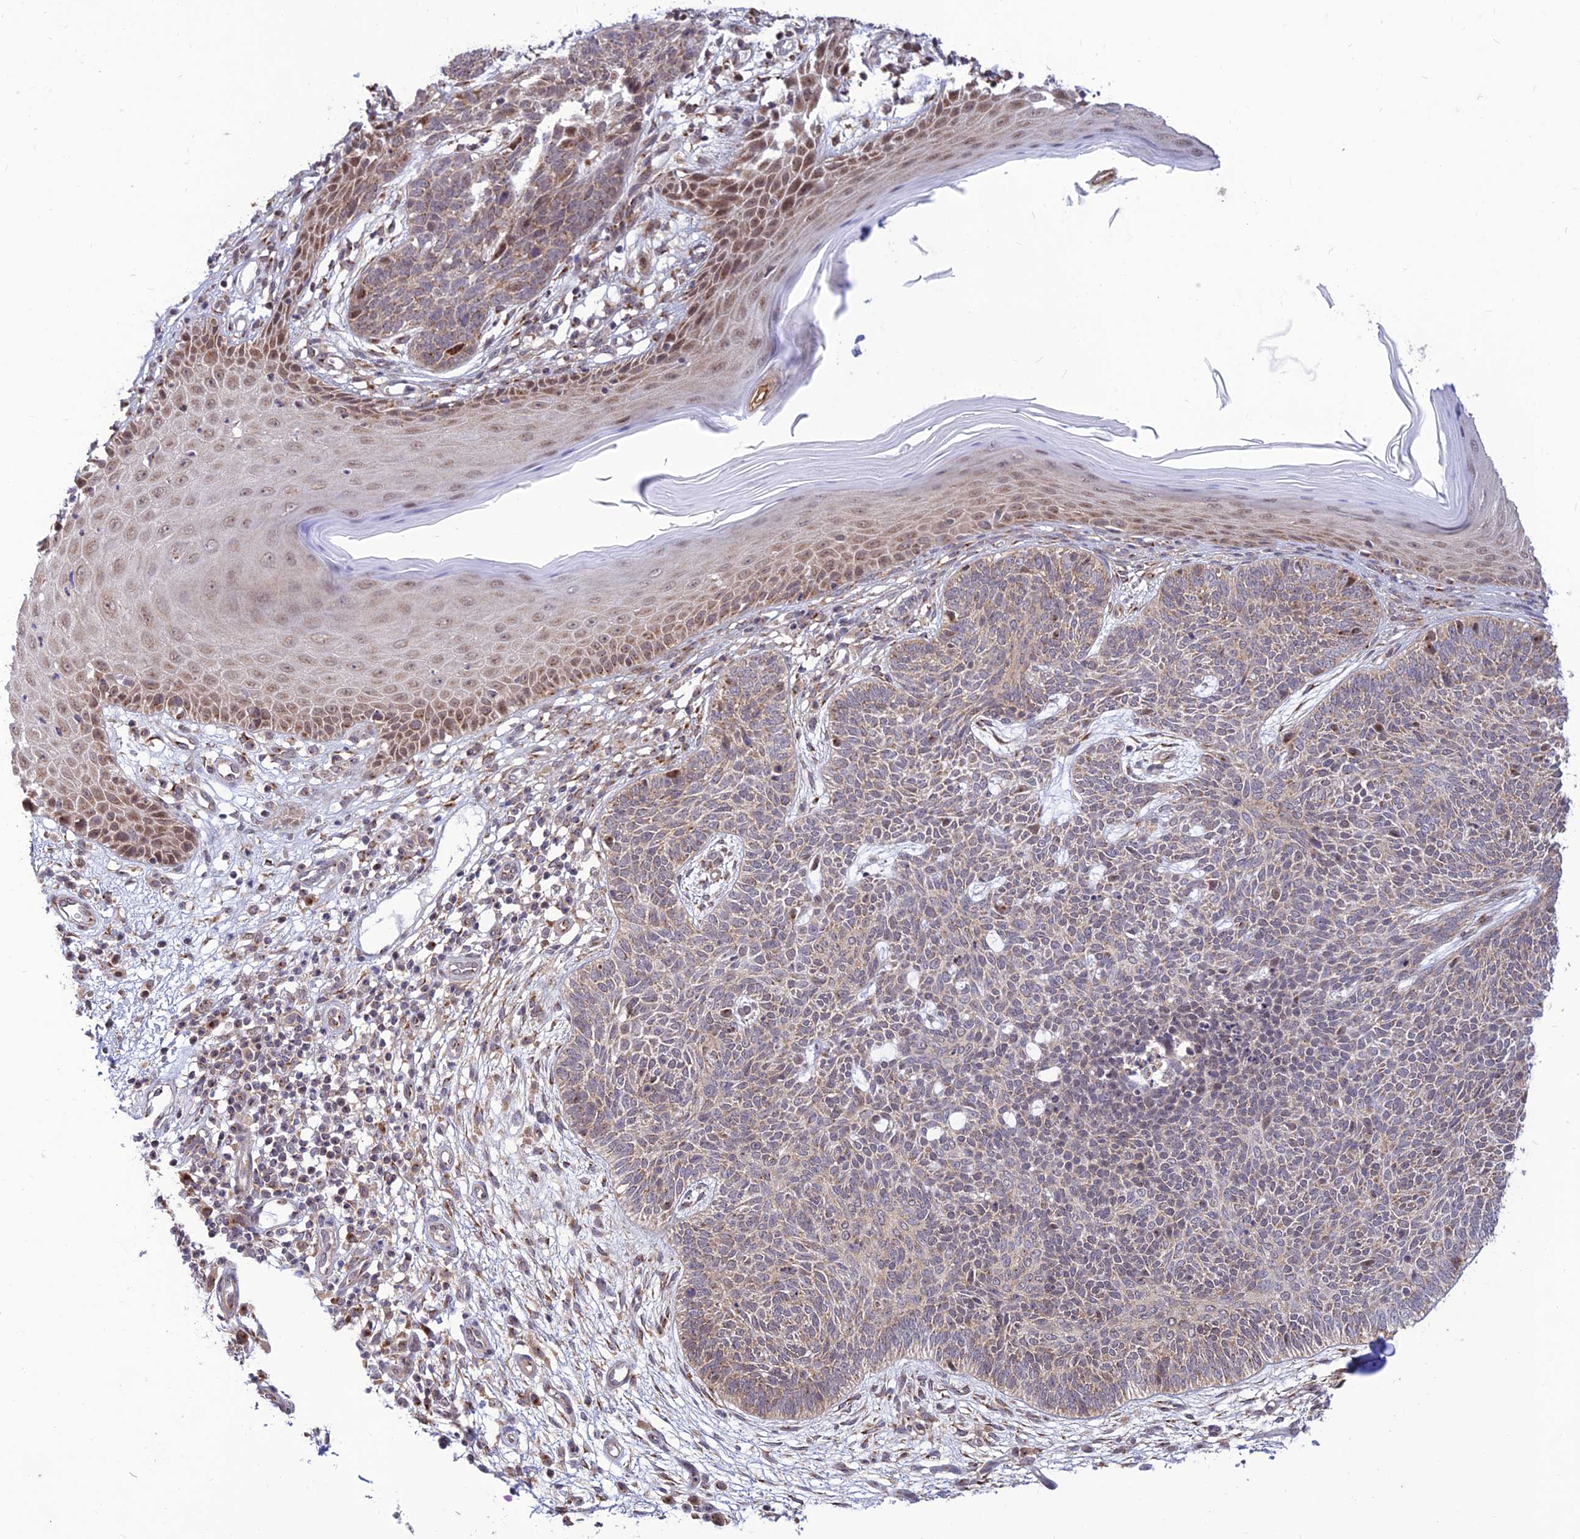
{"staining": {"intensity": "weak", "quantity": "25%-75%", "location": "cytoplasmic/membranous"}, "tissue": "skin cancer", "cell_type": "Tumor cells", "image_type": "cancer", "snomed": [{"axis": "morphology", "description": "Basal cell carcinoma"}, {"axis": "topography", "description": "Skin"}], "caption": "Weak cytoplasmic/membranous protein staining is present in about 25%-75% of tumor cells in skin cancer (basal cell carcinoma). Using DAB (brown) and hematoxylin (blue) stains, captured at high magnification using brightfield microscopy.", "gene": "GOLGA3", "patient": {"sex": "female", "age": 66}}